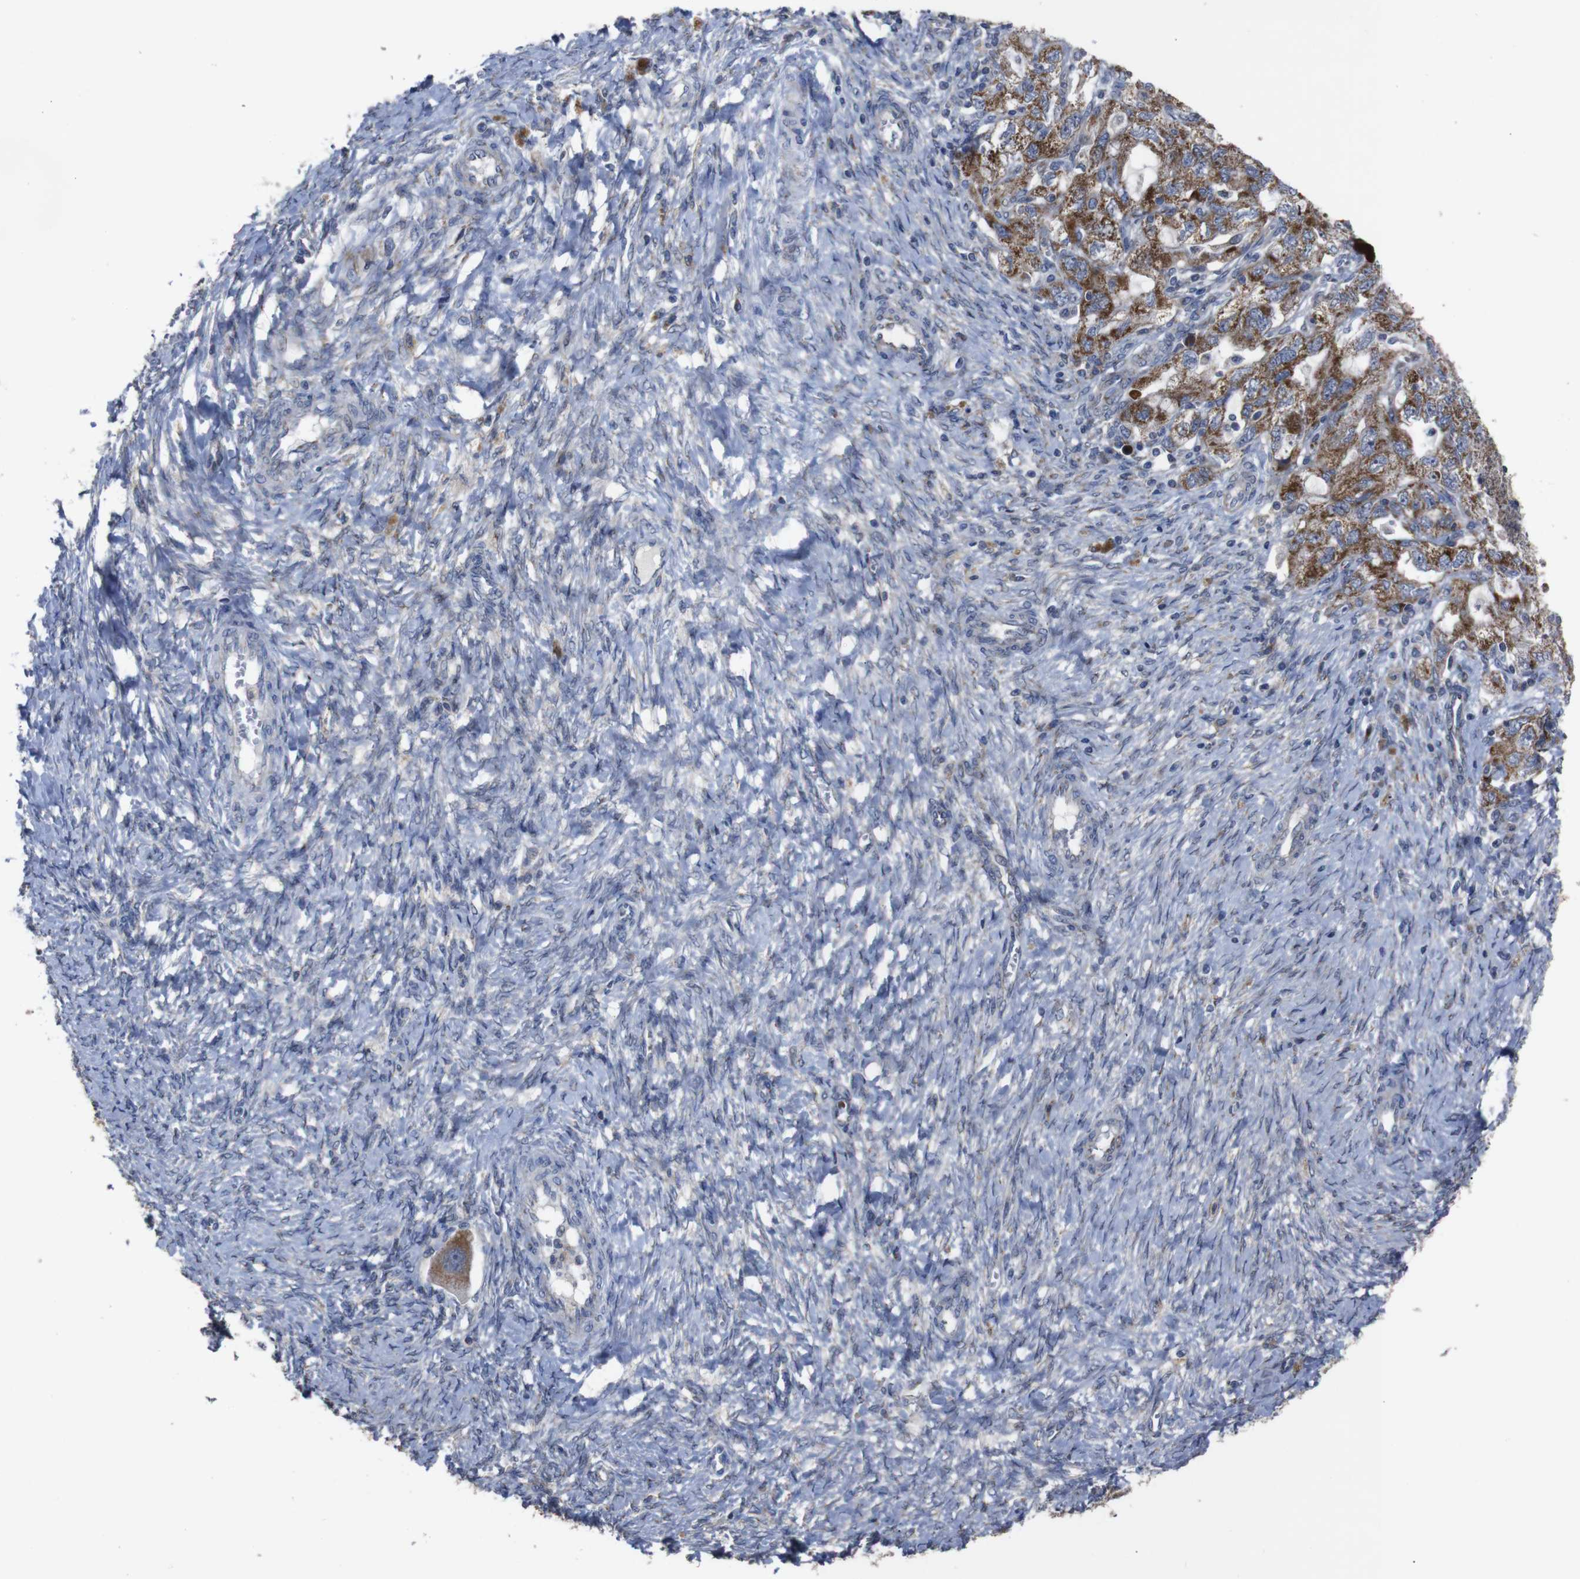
{"staining": {"intensity": "moderate", "quantity": ">75%", "location": "cytoplasmic/membranous"}, "tissue": "ovarian cancer", "cell_type": "Tumor cells", "image_type": "cancer", "snomed": [{"axis": "morphology", "description": "Carcinoma, NOS"}, {"axis": "morphology", "description": "Cystadenocarcinoma, serous, NOS"}, {"axis": "topography", "description": "Ovary"}], "caption": "Brown immunohistochemical staining in human ovarian cancer (carcinoma) exhibits moderate cytoplasmic/membranous staining in about >75% of tumor cells. Immunohistochemistry stains the protein of interest in brown and the nuclei are stained blue.", "gene": "CHST10", "patient": {"sex": "female", "age": 69}}